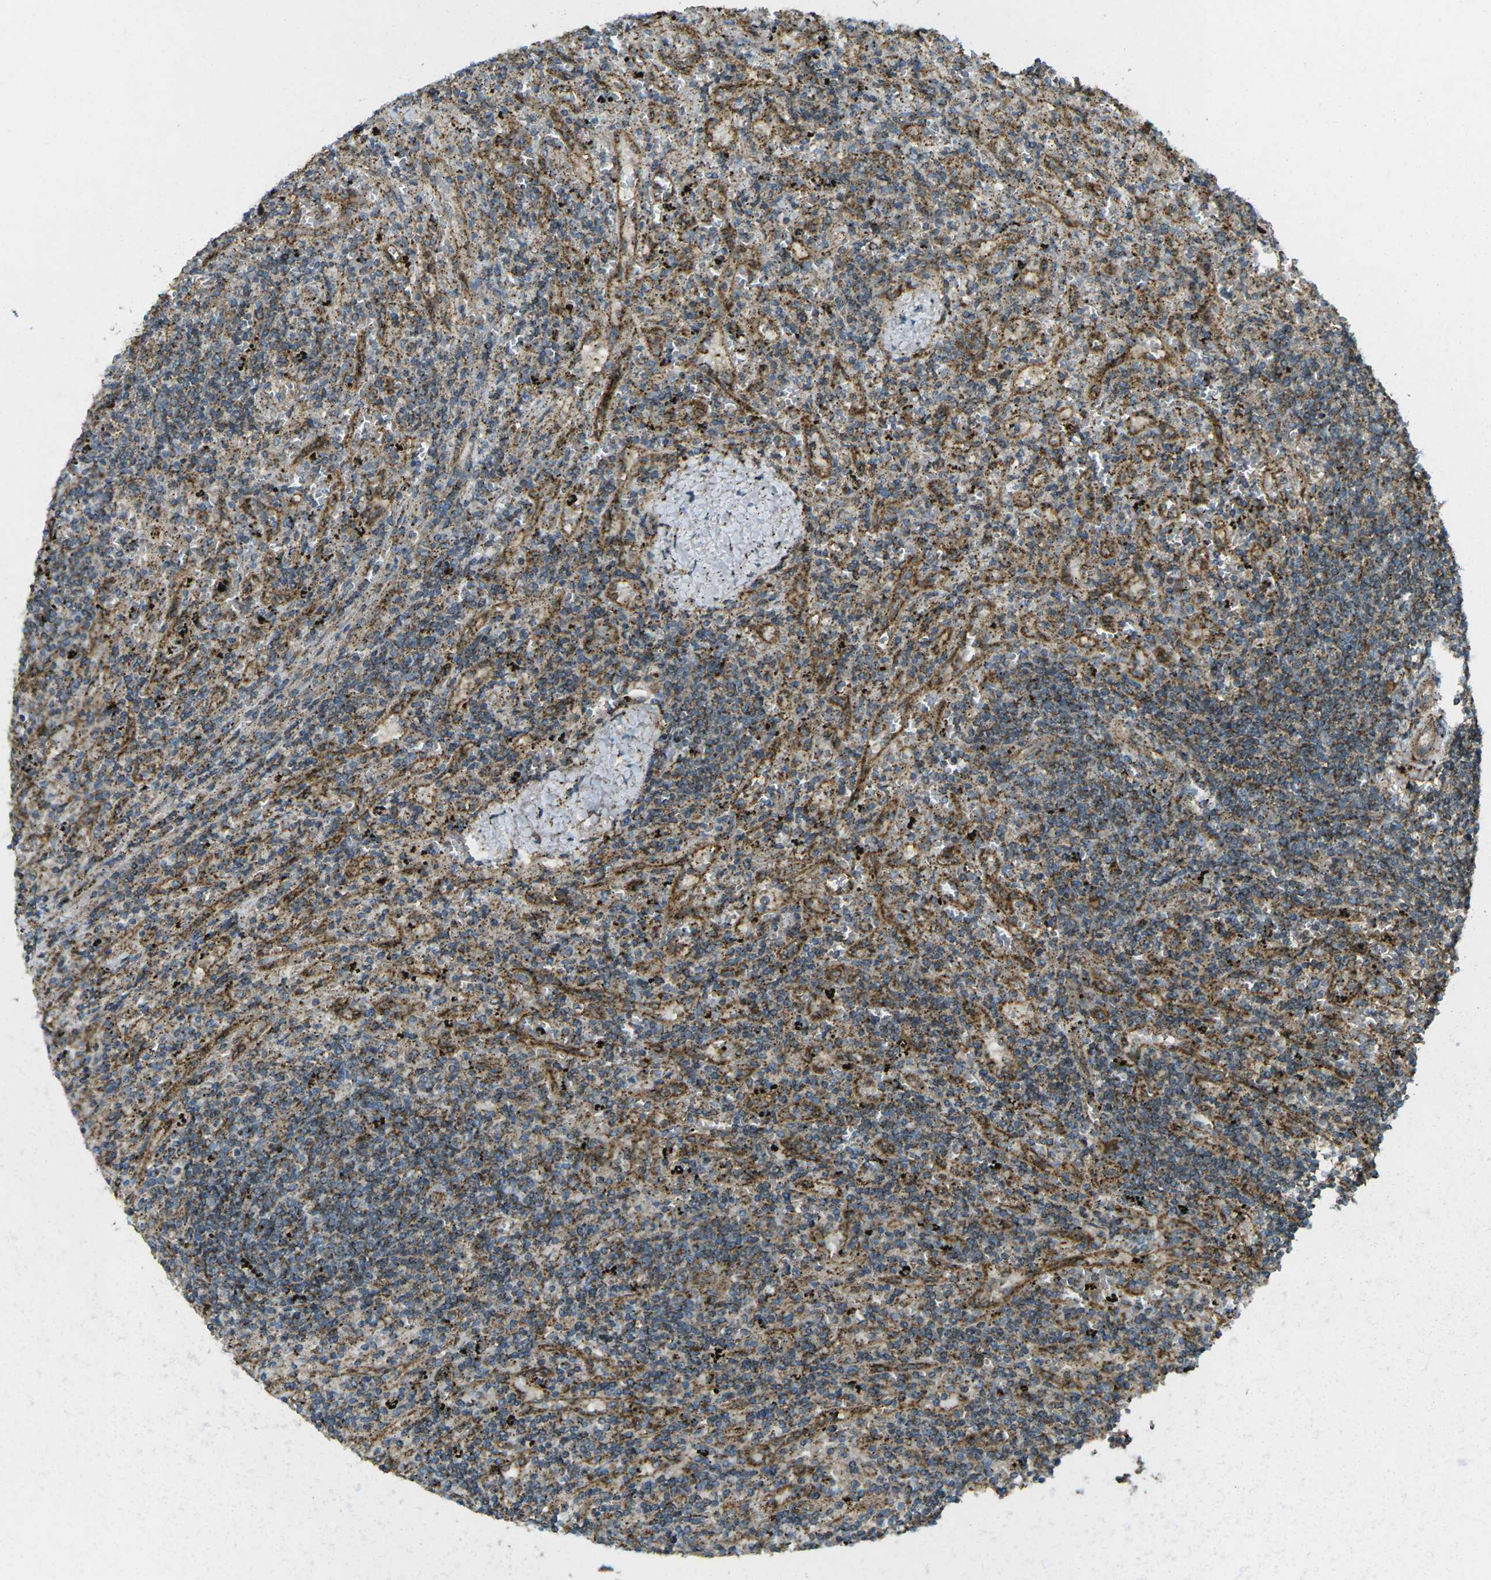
{"staining": {"intensity": "weak", "quantity": "<25%", "location": "cytoplasmic/membranous"}, "tissue": "lymphoma", "cell_type": "Tumor cells", "image_type": "cancer", "snomed": [{"axis": "morphology", "description": "Malignant lymphoma, non-Hodgkin's type, Low grade"}, {"axis": "topography", "description": "Spleen"}], "caption": "The photomicrograph demonstrates no significant positivity in tumor cells of lymphoma.", "gene": "CHMP3", "patient": {"sex": "male", "age": 76}}